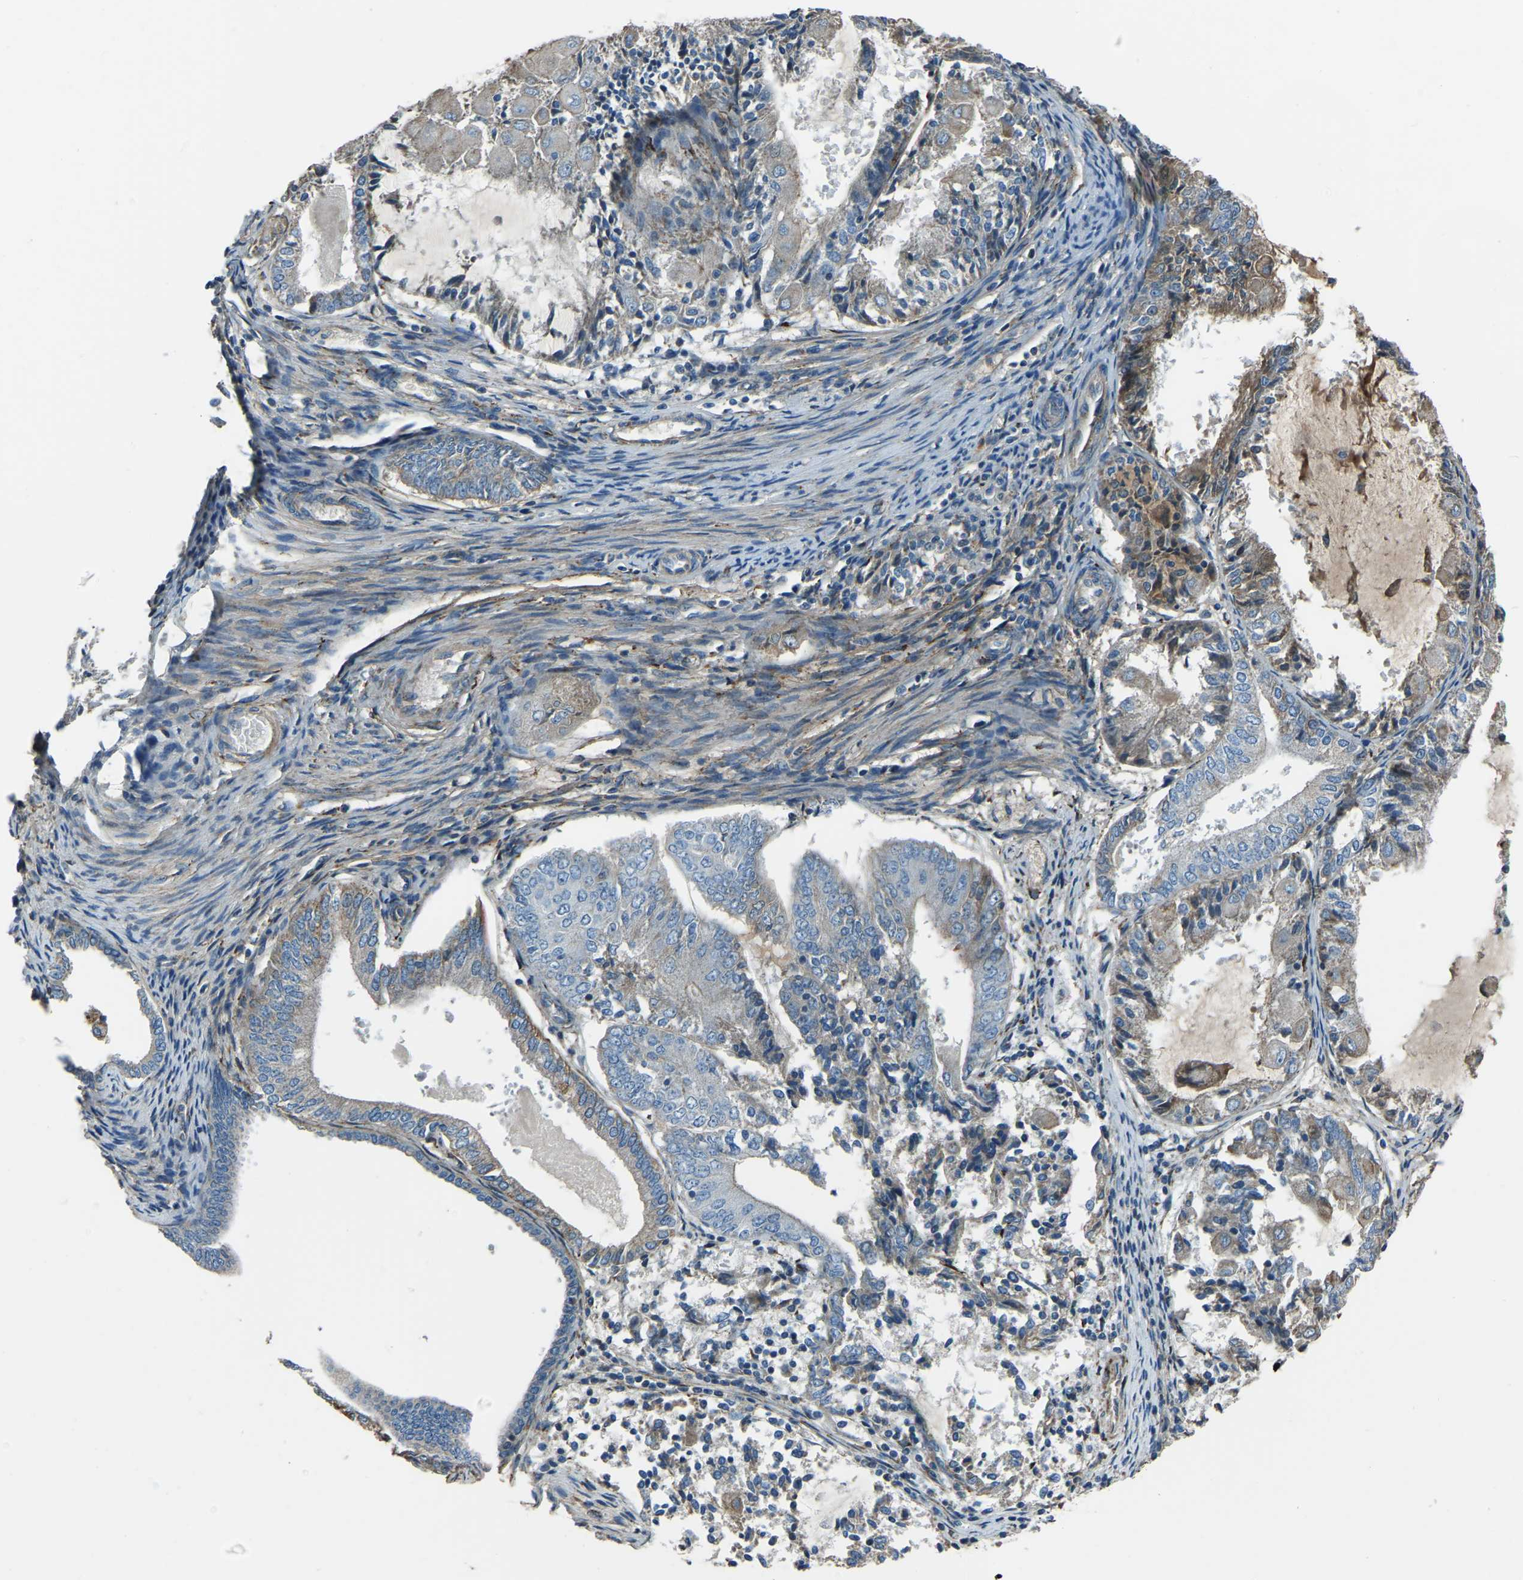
{"staining": {"intensity": "negative", "quantity": "none", "location": "none"}, "tissue": "endometrial cancer", "cell_type": "Tumor cells", "image_type": "cancer", "snomed": [{"axis": "morphology", "description": "Adenocarcinoma, NOS"}, {"axis": "topography", "description": "Endometrium"}], "caption": "Immunohistochemistry (IHC) of human endometrial cancer (adenocarcinoma) demonstrates no staining in tumor cells.", "gene": "COL3A1", "patient": {"sex": "female", "age": 81}}